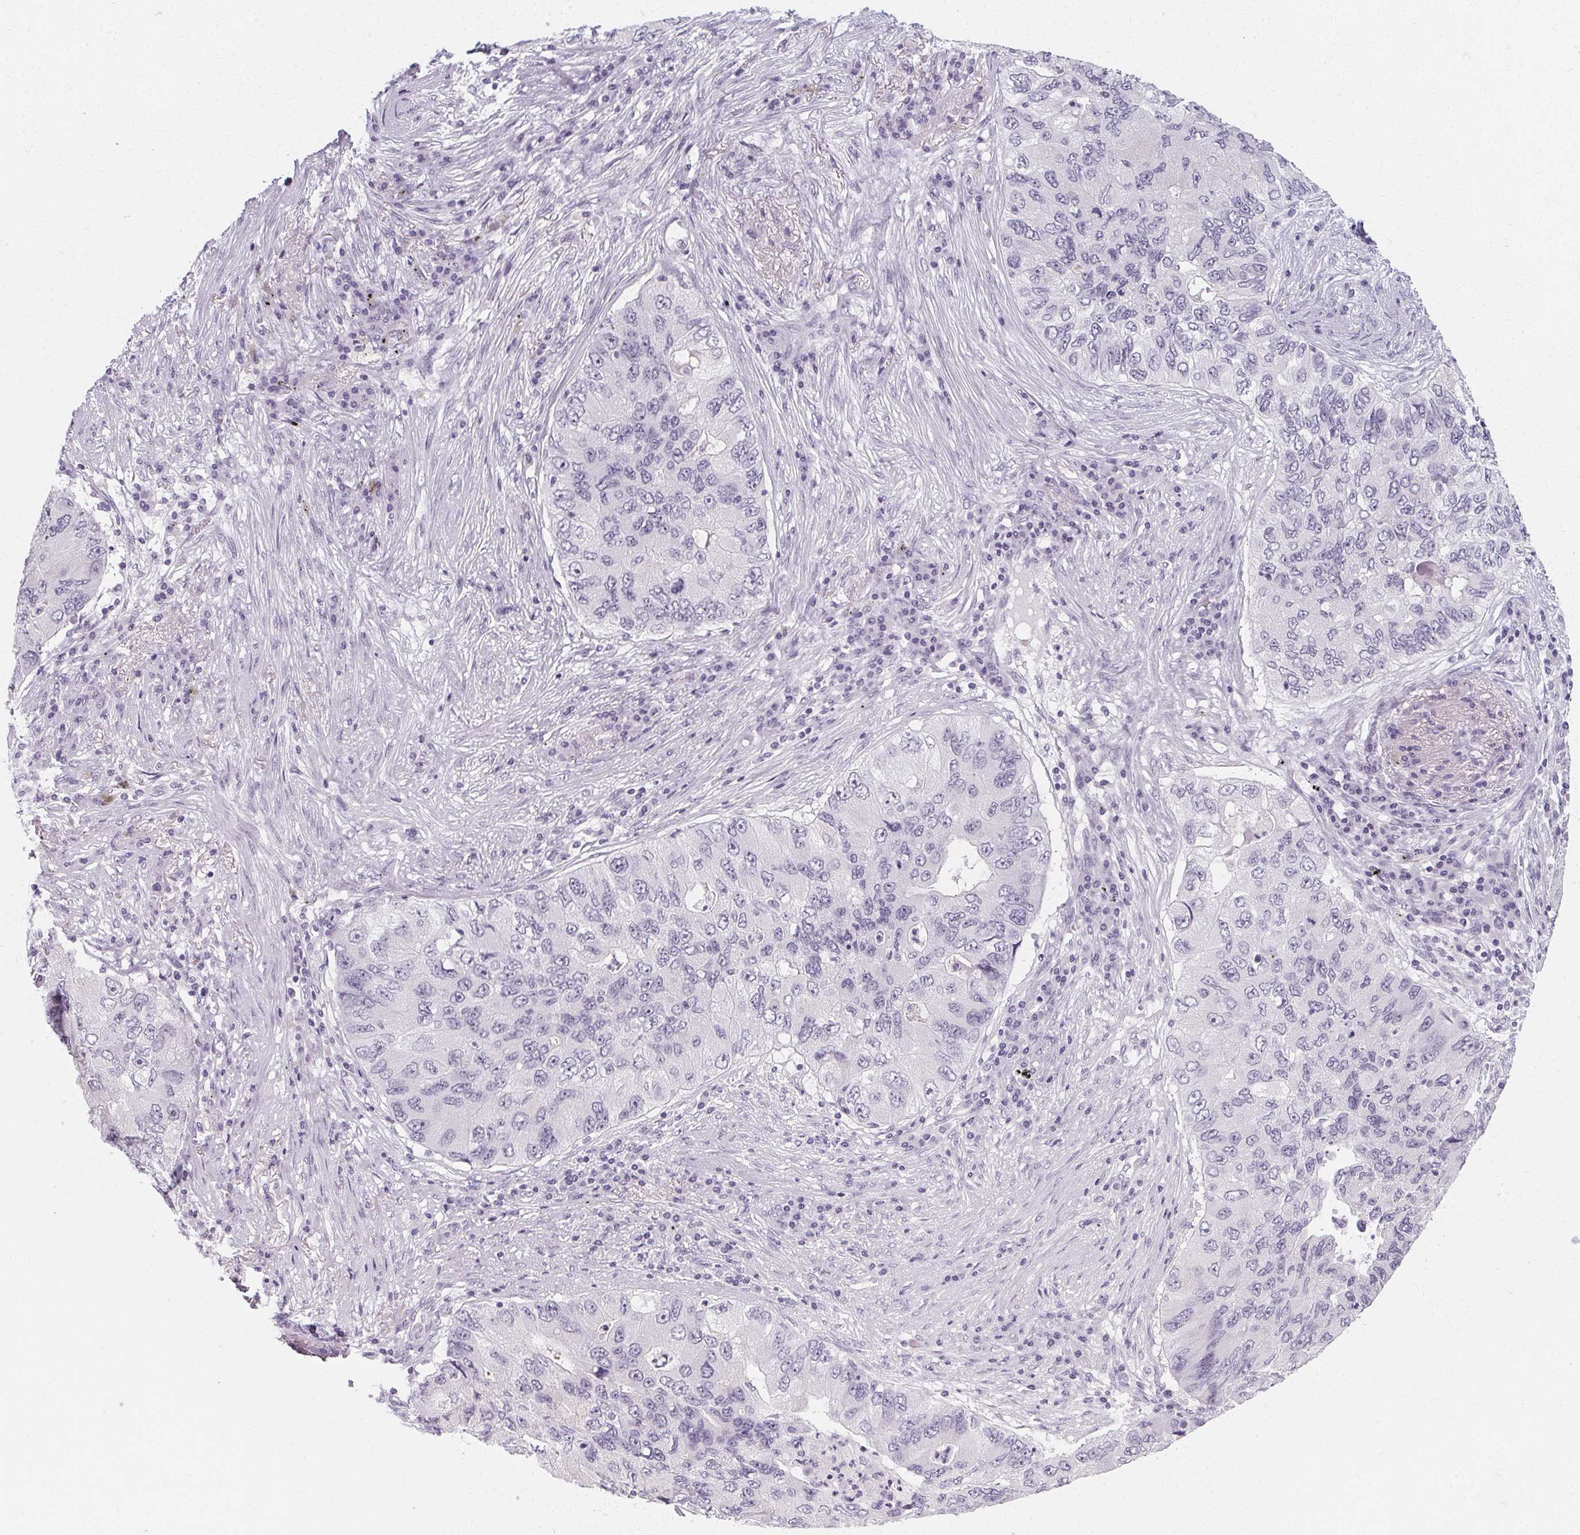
{"staining": {"intensity": "negative", "quantity": "none", "location": "none"}, "tissue": "lung cancer", "cell_type": "Tumor cells", "image_type": "cancer", "snomed": [{"axis": "morphology", "description": "Adenocarcinoma, NOS"}, {"axis": "morphology", "description": "Adenocarcinoma, metastatic, NOS"}, {"axis": "topography", "description": "Lymph node"}, {"axis": "topography", "description": "Lung"}], "caption": "A micrograph of lung adenocarcinoma stained for a protein demonstrates no brown staining in tumor cells.", "gene": "SYNPR", "patient": {"sex": "female", "age": 54}}